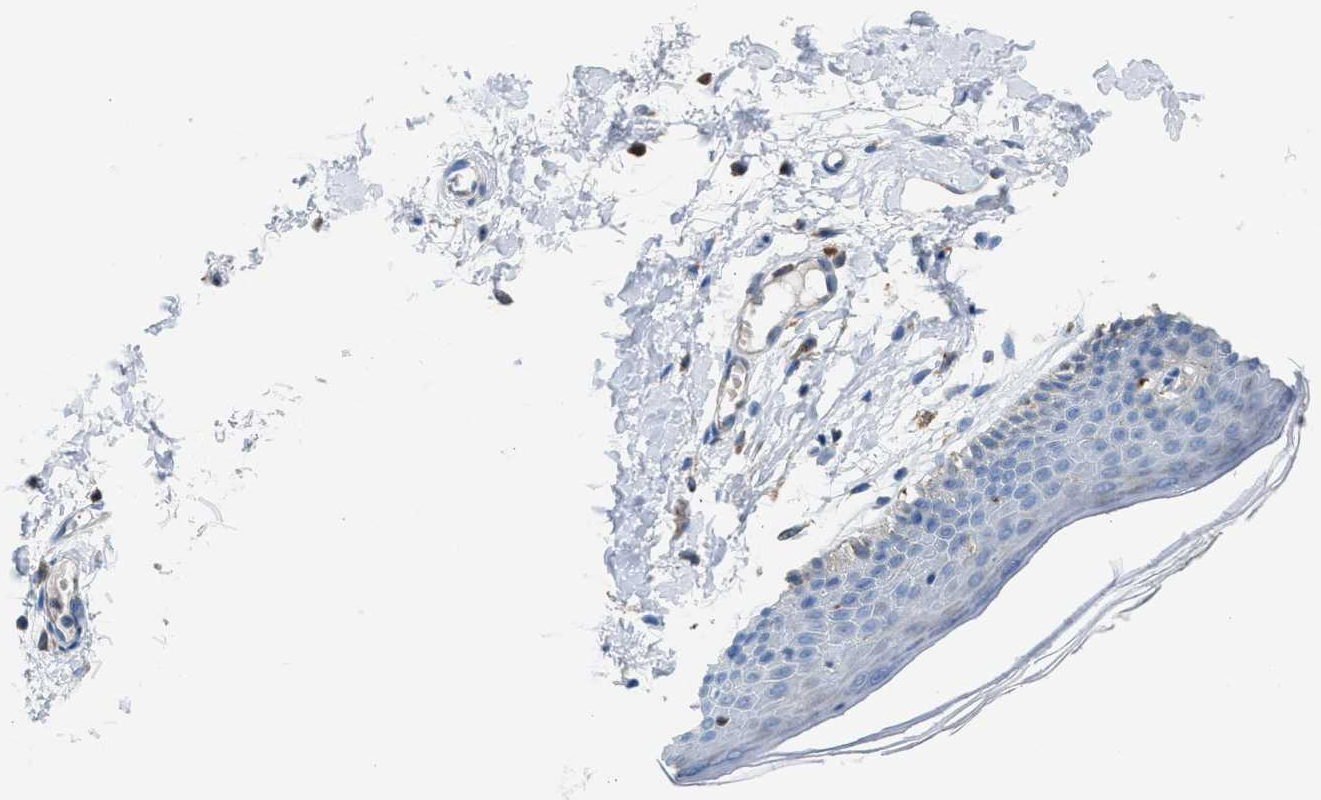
{"staining": {"intensity": "moderate", "quantity": "<25%", "location": "cytoplasmic/membranous"}, "tissue": "skin", "cell_type": "Epidermal cells", "image_type": "normal", "snomed": [{"axis": "morphology", "description": "Normal tissue, NOS"}, {"axis": "topography", "description": "Vulva"}], "caption": "A histopathology image of human skin stained for a protein demonstrates moderate cytoplasmic/membranous brown staining in epidermal cells.", "gene": "CA3", "patient": {"sex": "female", "age": 54}}